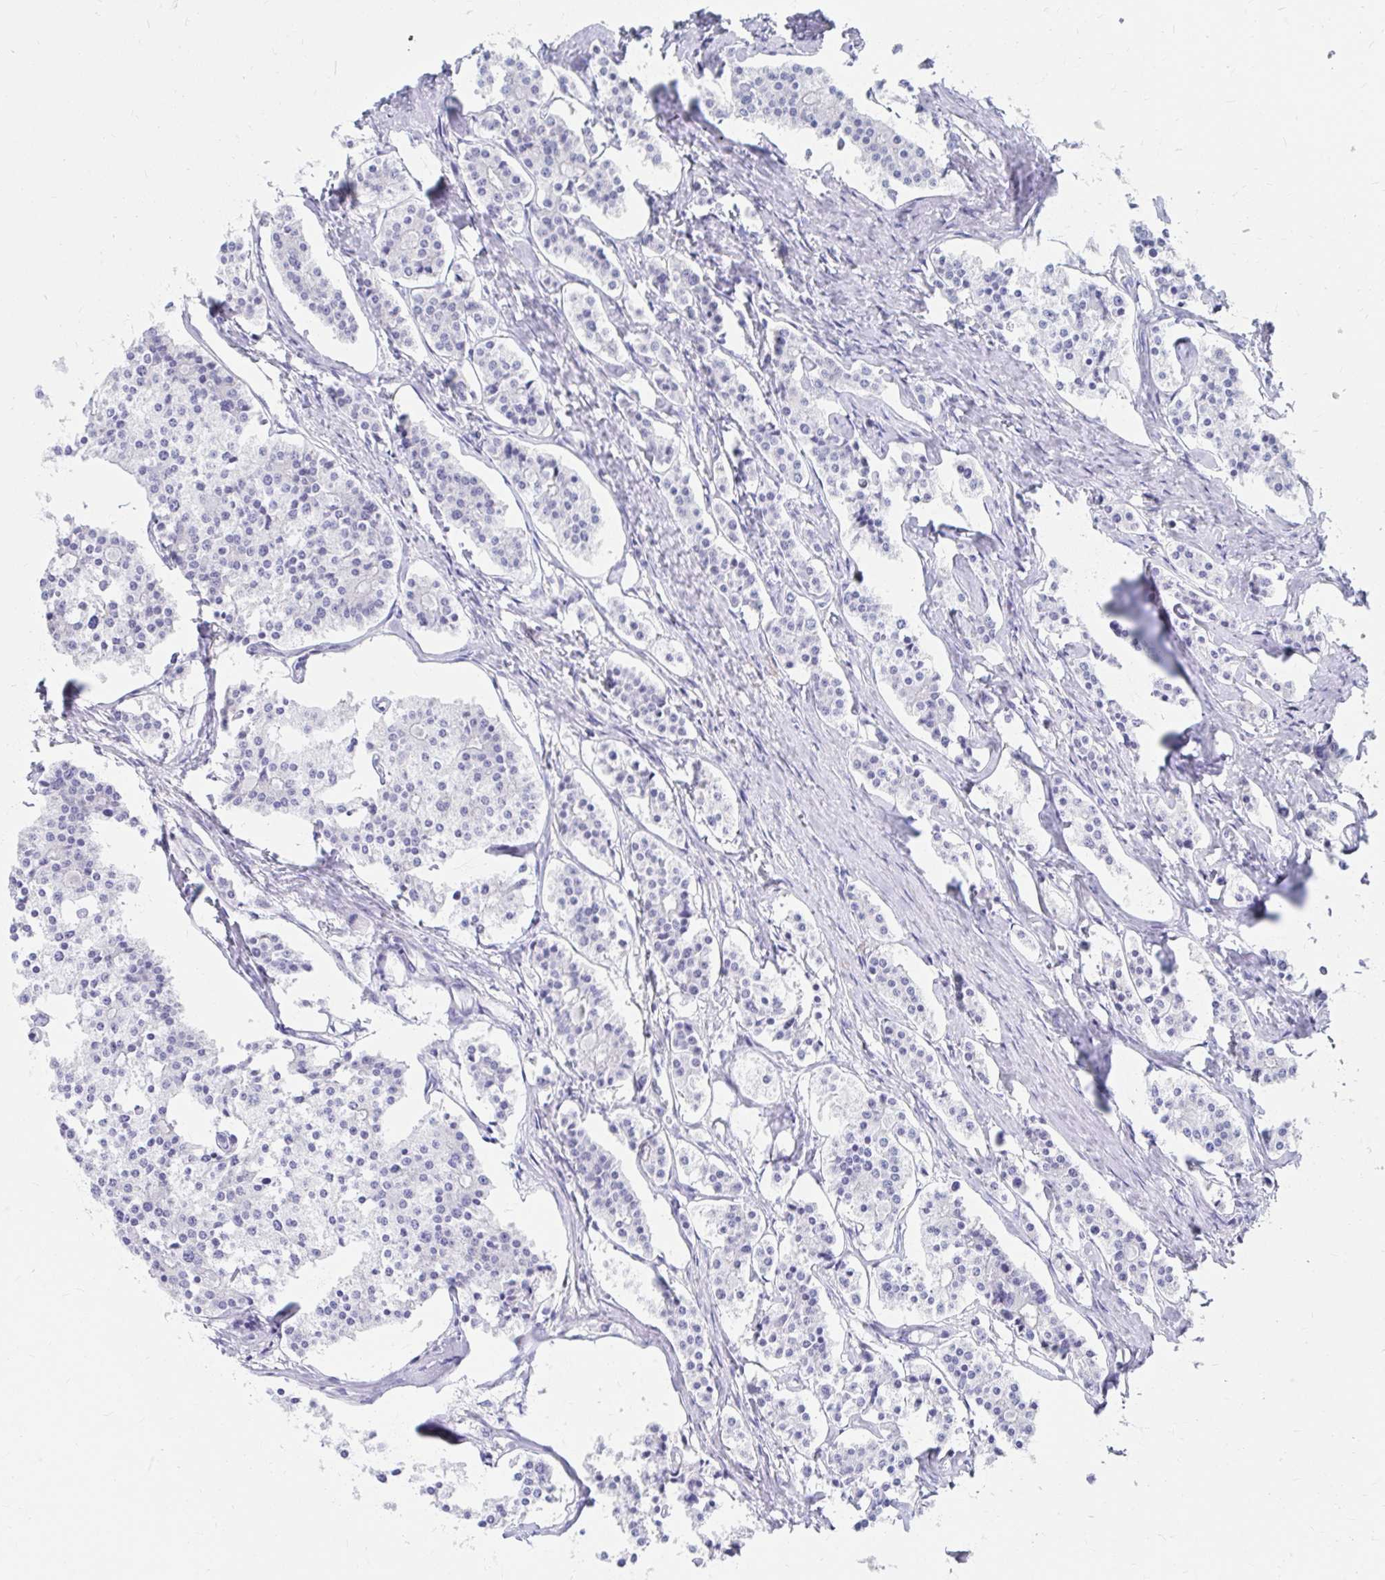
{"staining": {"intensity": "negative", "quantity": "none", "location": "none"}, "tissue": "carcinoid", "cell_type": "Tumor cells", "image_type": "cancer", "snomed": [{"axis": "morphology", "description": "Carcinoid, malignant, NOS"}, {"axis": "topography", "description": "Small intestine"}], "caption": "Carcinoid (malignant) stained for a protein using IHC displays no staining tumor cells.", "gene": "C19orf81", "patient": {"sex": "male", "age": 63}}